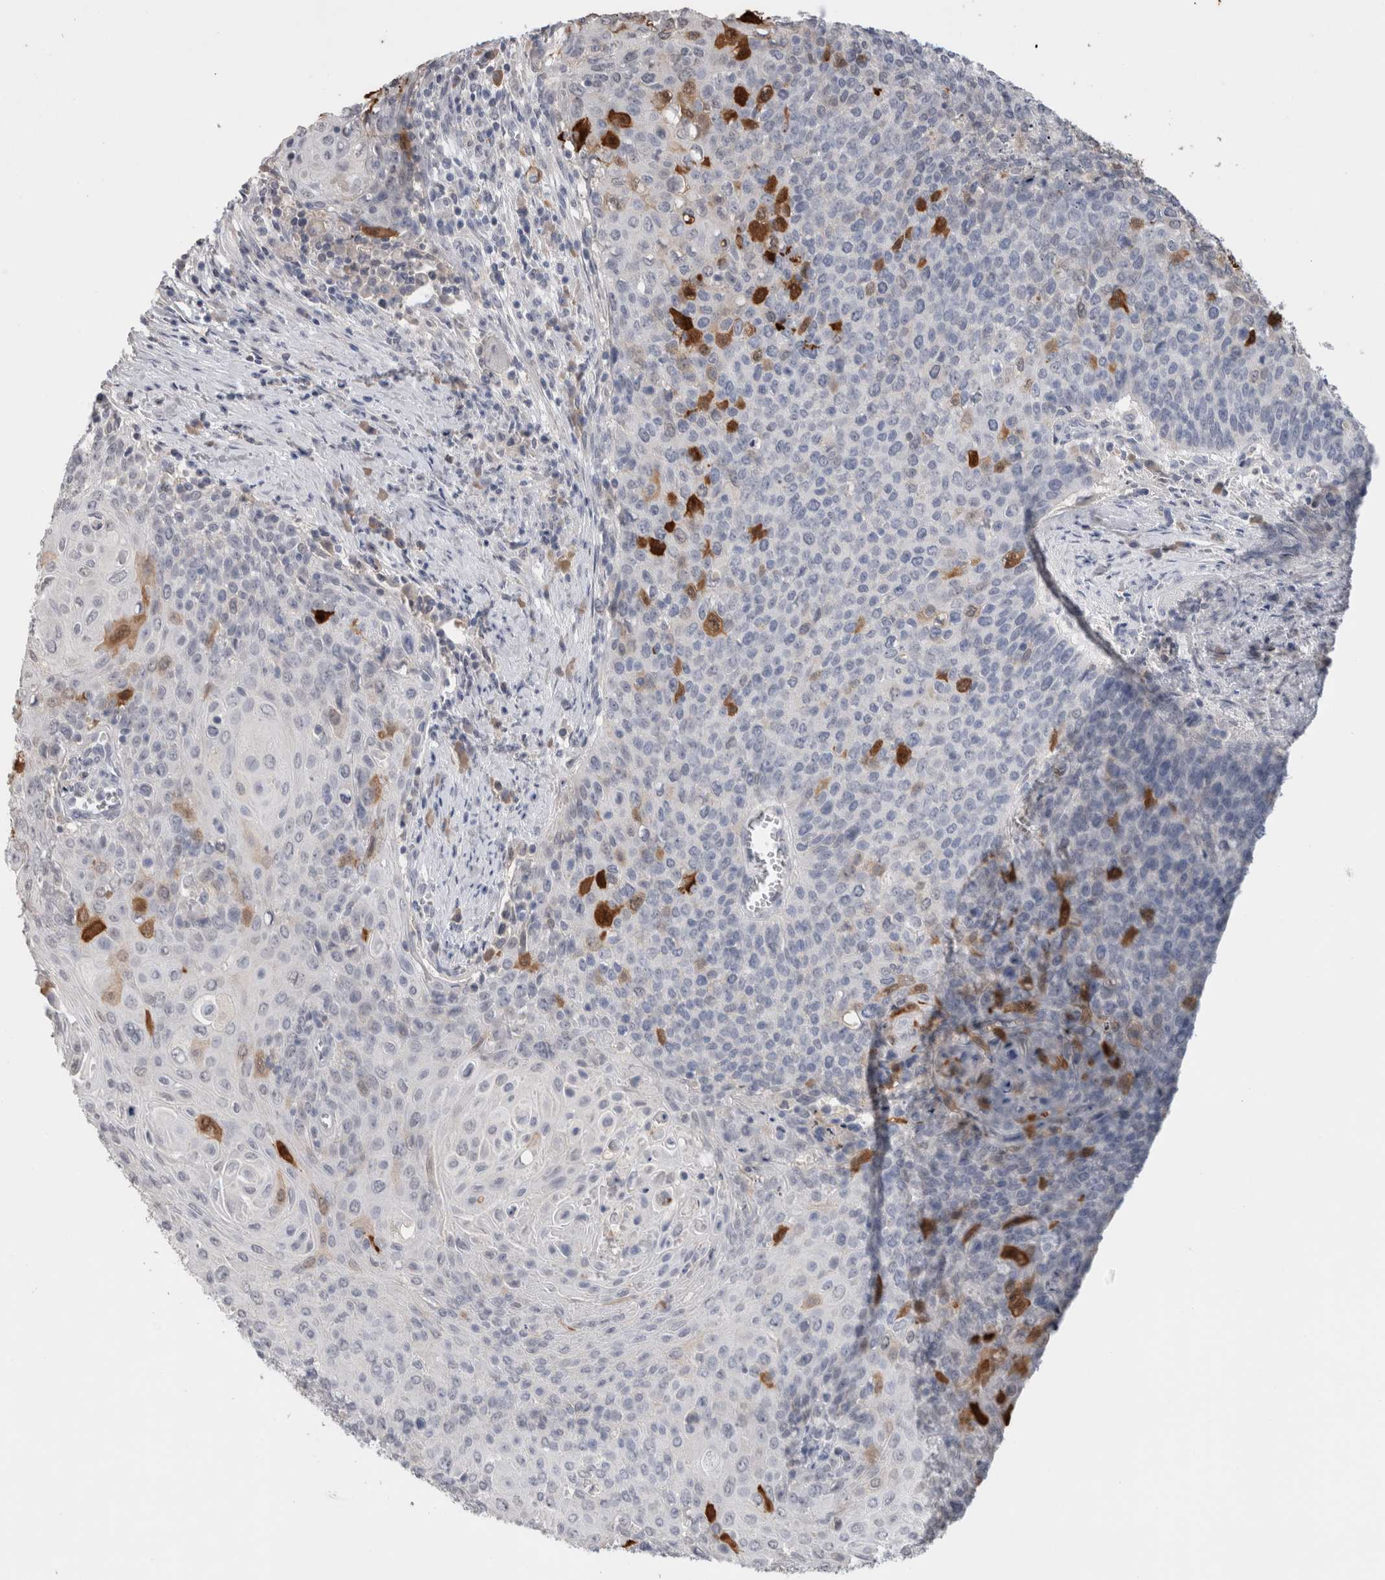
{"staining": {"intensity": "negative", "quantity": "none", "location": "none"}, "tissue": "cervical cancer", "cell_type": "Tumor cells", "image_type": "cancer", "snomed": [{"axis": "morphology", "description": "Squamous cell carcinoma, NOS"}, {"axis": "topography", "description": "Cervix"}], "caption": "Cervical cancer (squamous cell carcinoma) stained for a protein using immunohistochemistry displays no positivity tumor cells.", "gene": "FABP4", "patient": {"sex": "female", "age": 39}}